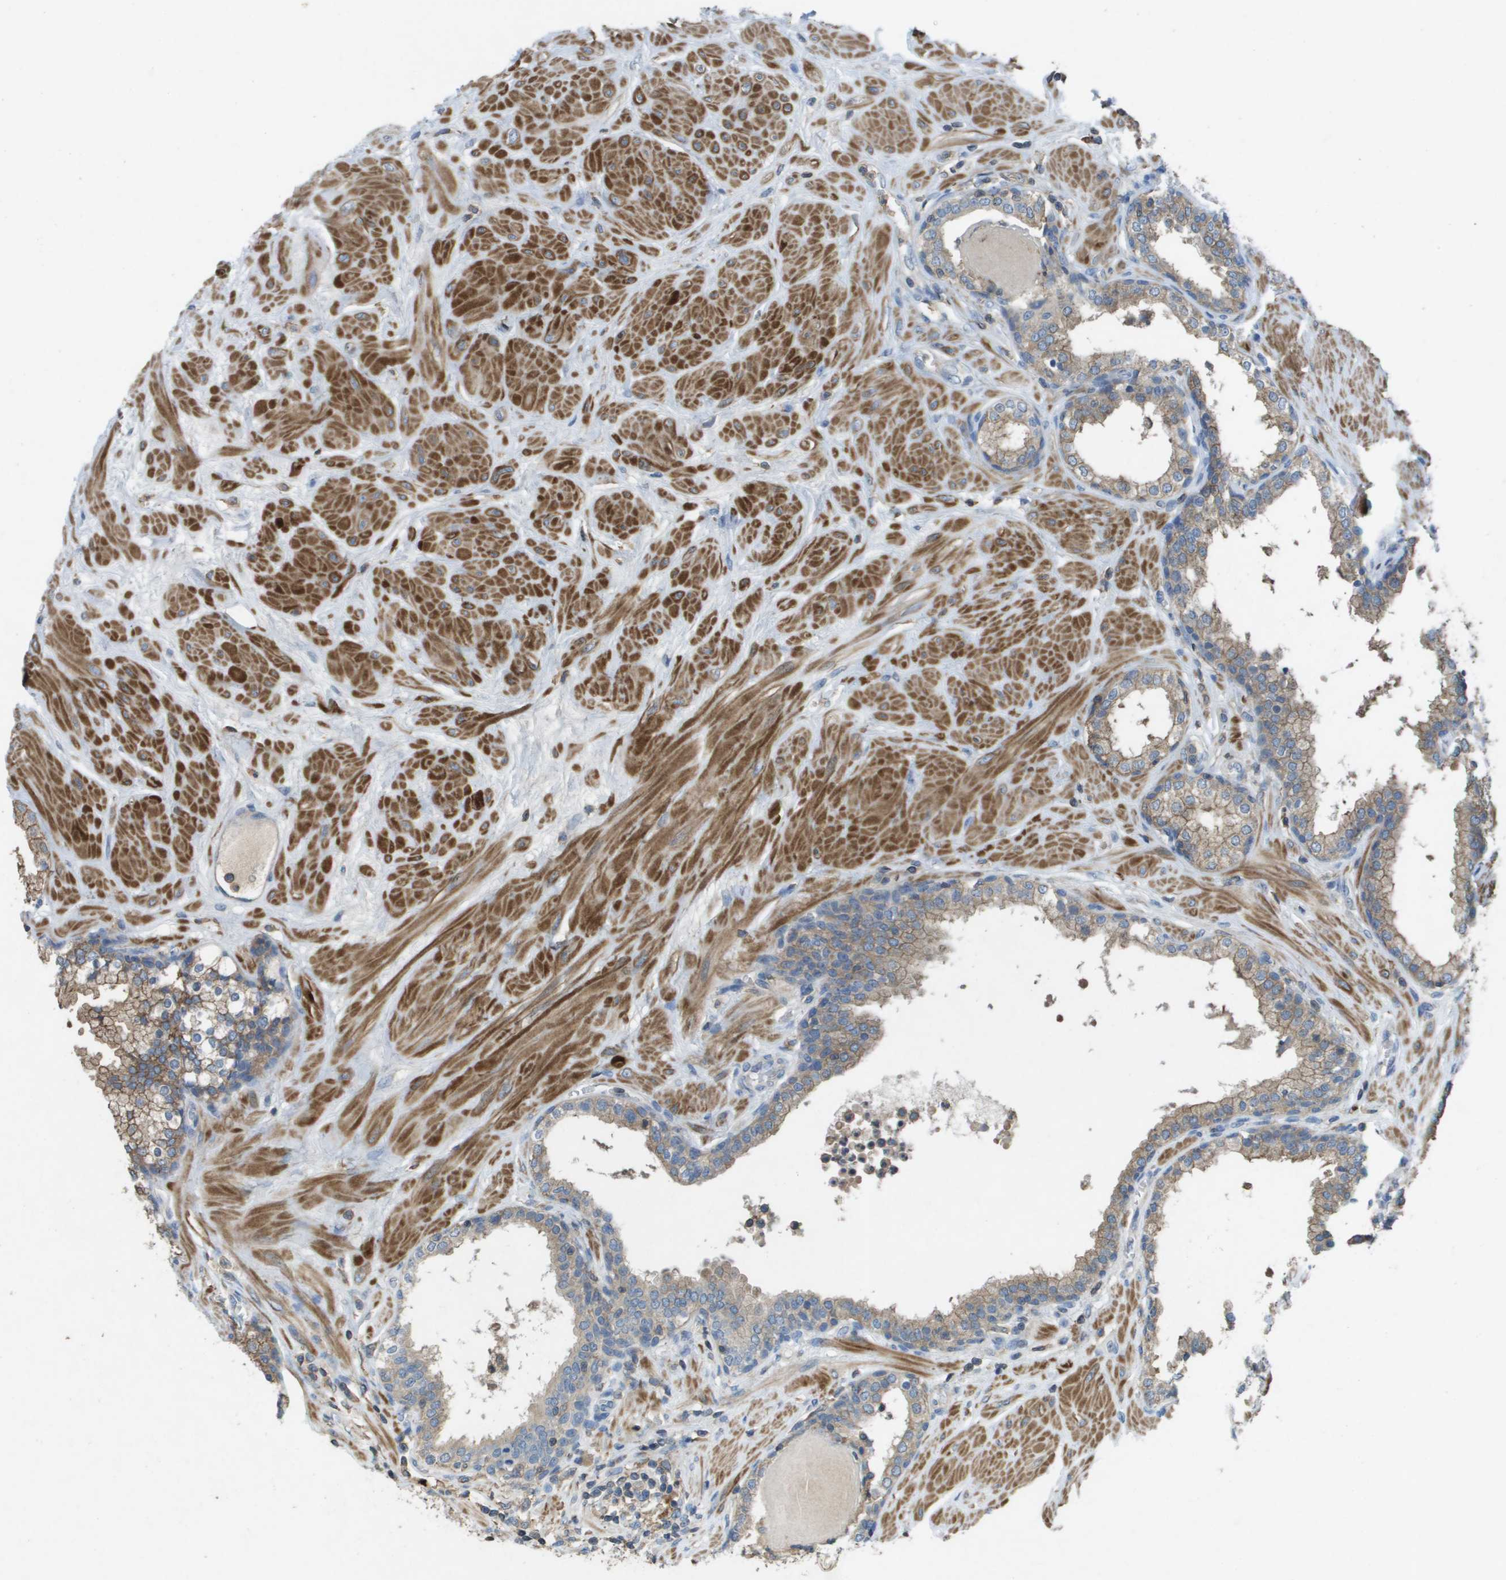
{"staining": {"intensity": "moderate", "quantity": ">75%", "location": "cytoplasmic/membranous"}, "tissue": "prostate", "cell_type": "Glandular cells", "image_type": "normal", "snomed": [{"axis": "morphology", "description": "Normal tissue, NOS"}, {"axis": "topography", "description": "Prostate"}], "caption": "IHC (DAB (3,3'-diaminobenzidine)) staining of benign human prostate exhibits moderate cytoplasmic/membranous protein staining in approximately >75% of glandular cells.", "gene": "CLCA4", "patient": {"sex": "male", "age": 51}}